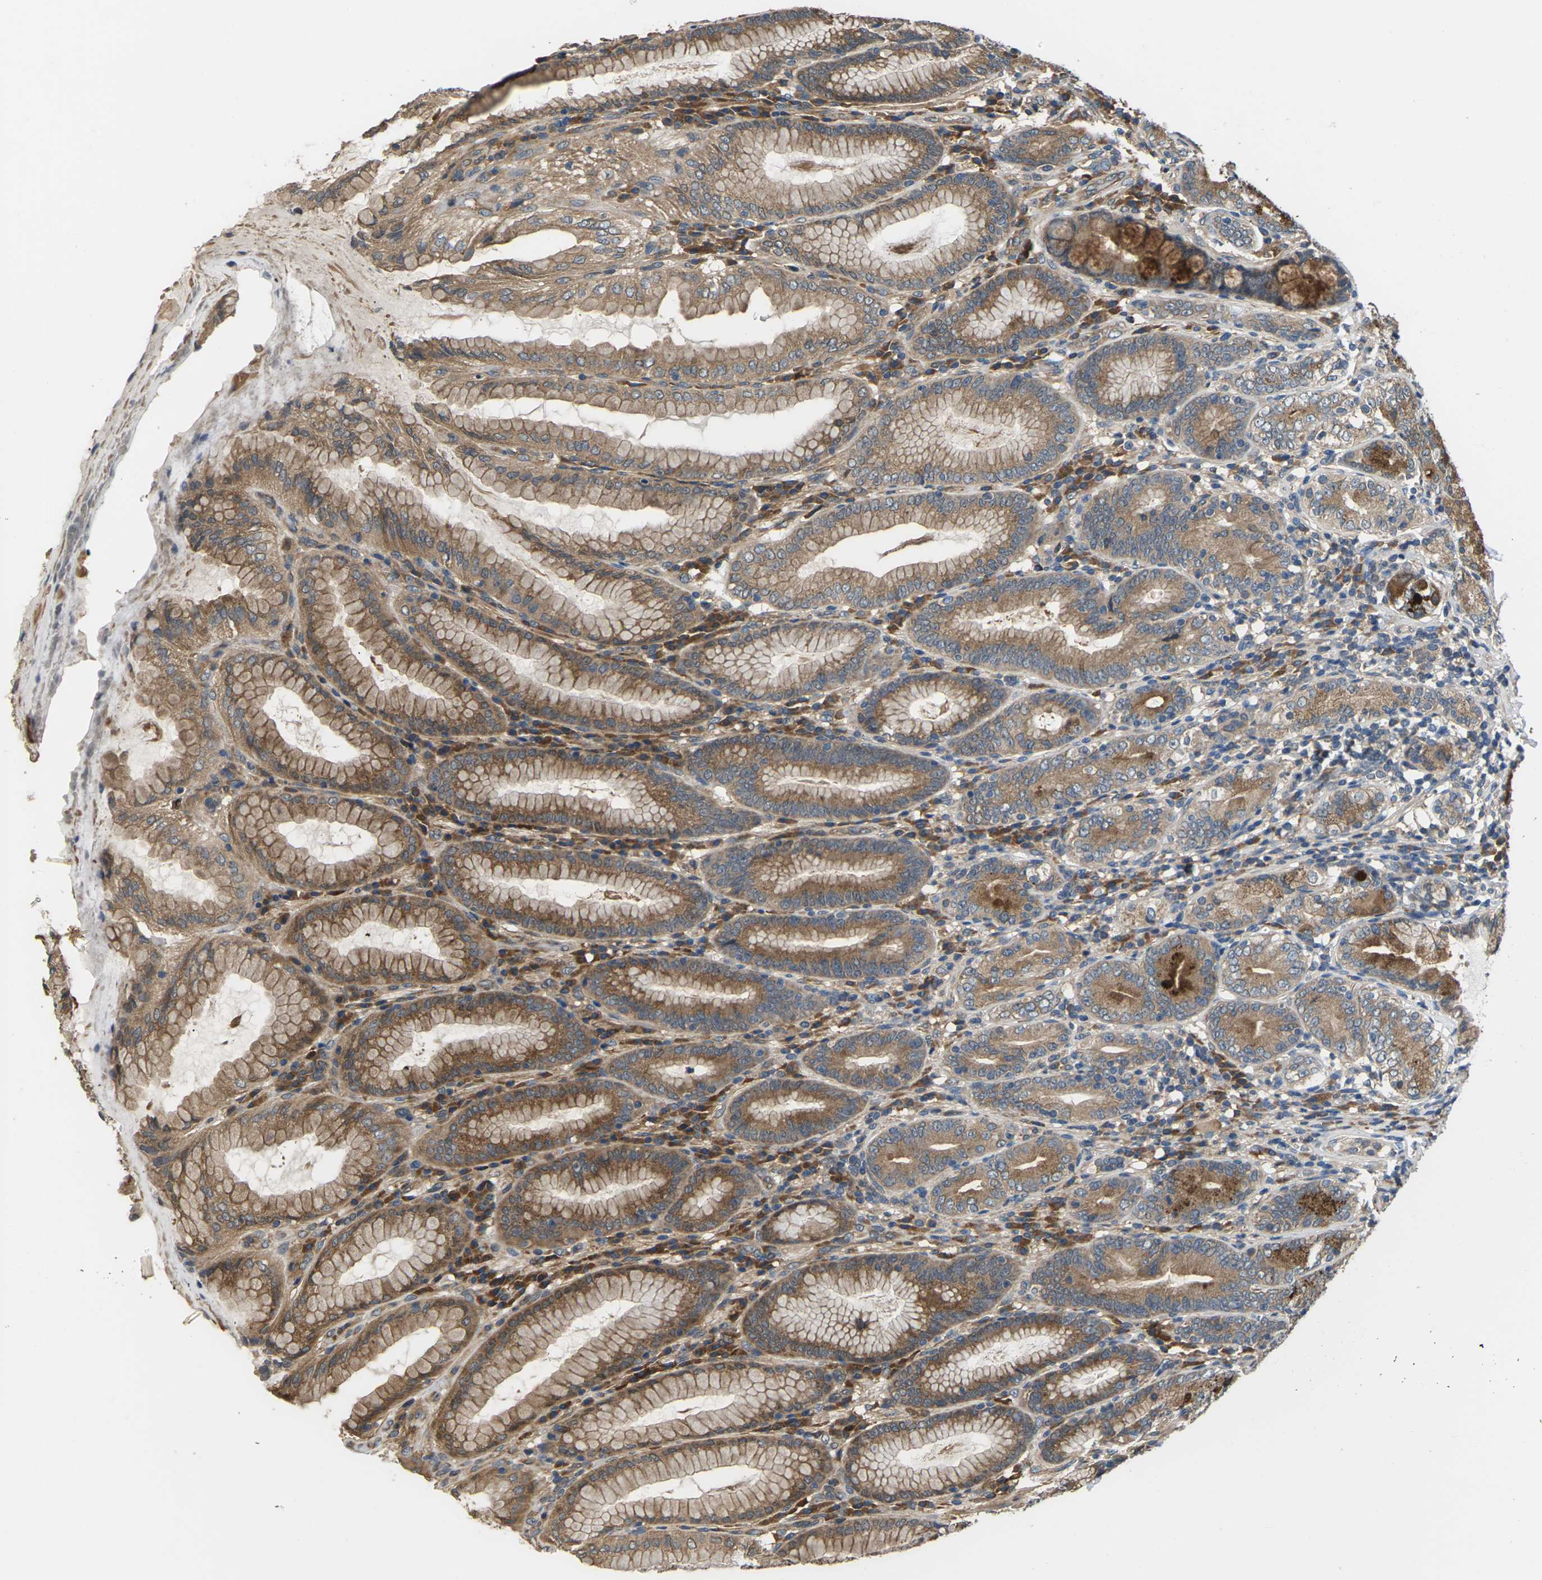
{"staining": {"intensity": "moderate", "quantity": ">75%", "location": "cytoplasmic/membranous"}, "tissue": "stomach", "cell_type": "Glandular cells", "image_type": "normal", "snomed": [{"axis": "morphology", "description": "Normal tissue, NOS"}, {"axis": "topography", "description": "Stomach, lower"}], "caption": "Unremarkable stomach reveals moderate cytoplasmic/membranous positivity in about >75% of glandular cells.", "gene": "NRAS", "patient": {"sex": "female", "age": 76}}